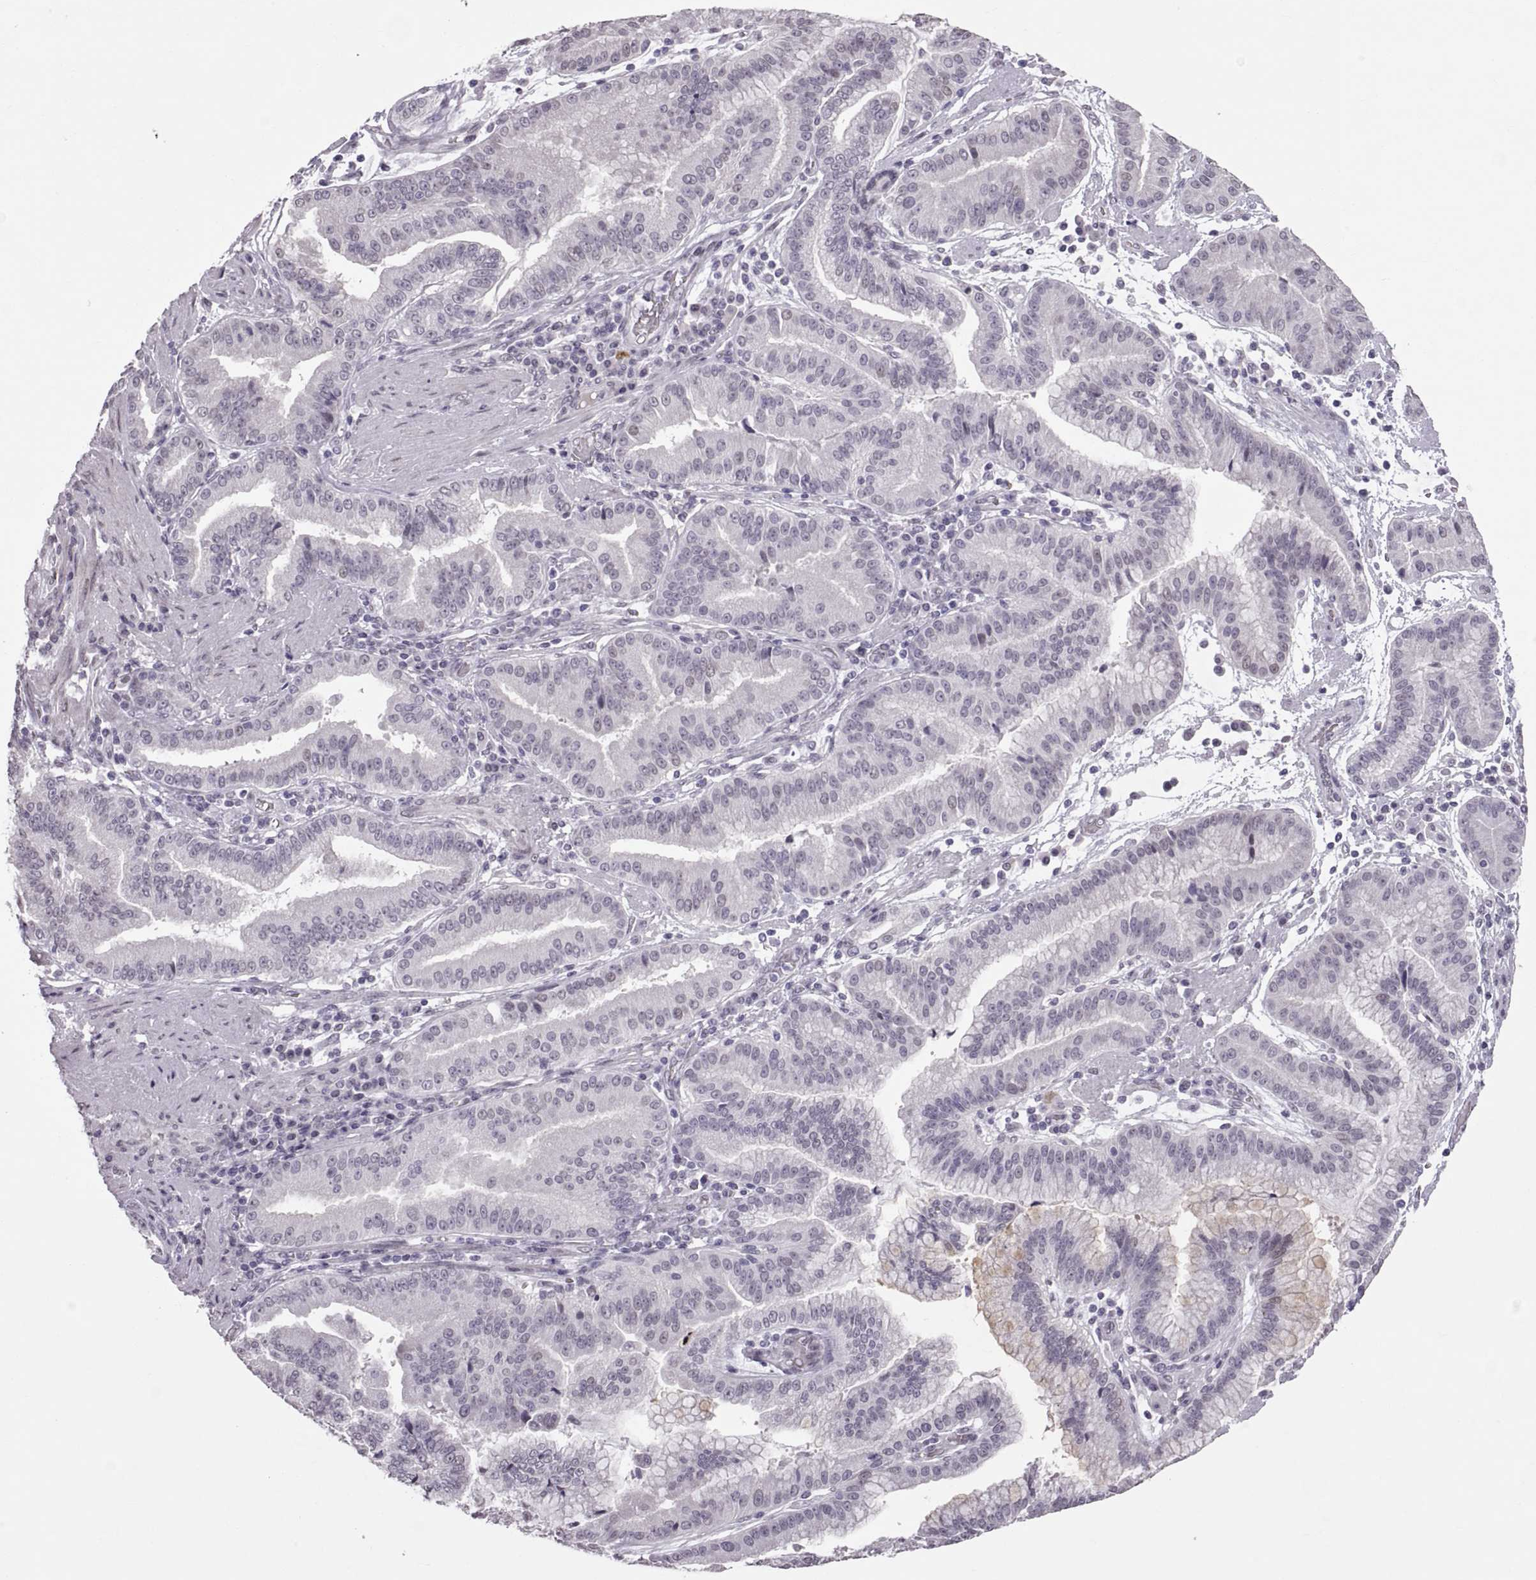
{"staining": {"intensity": "negative", "quantity": "none", "location": "none"}, "tissue": "stomach cancer", "cell_type": "Tumor cells", "image_type": "cancer", "snomed": [{"axis": "morphology", "description": "Adenocarcinoma, NOS"}, {"axis": "topography", "description": "Stomach"}], "caption": "Stomach cancer (adenocarcinoma) was stained to show a protein in brown. There is no significant staining in tumor cells.", "gene": "KRT77", "patient": {"sex": "male", "age": 83}}